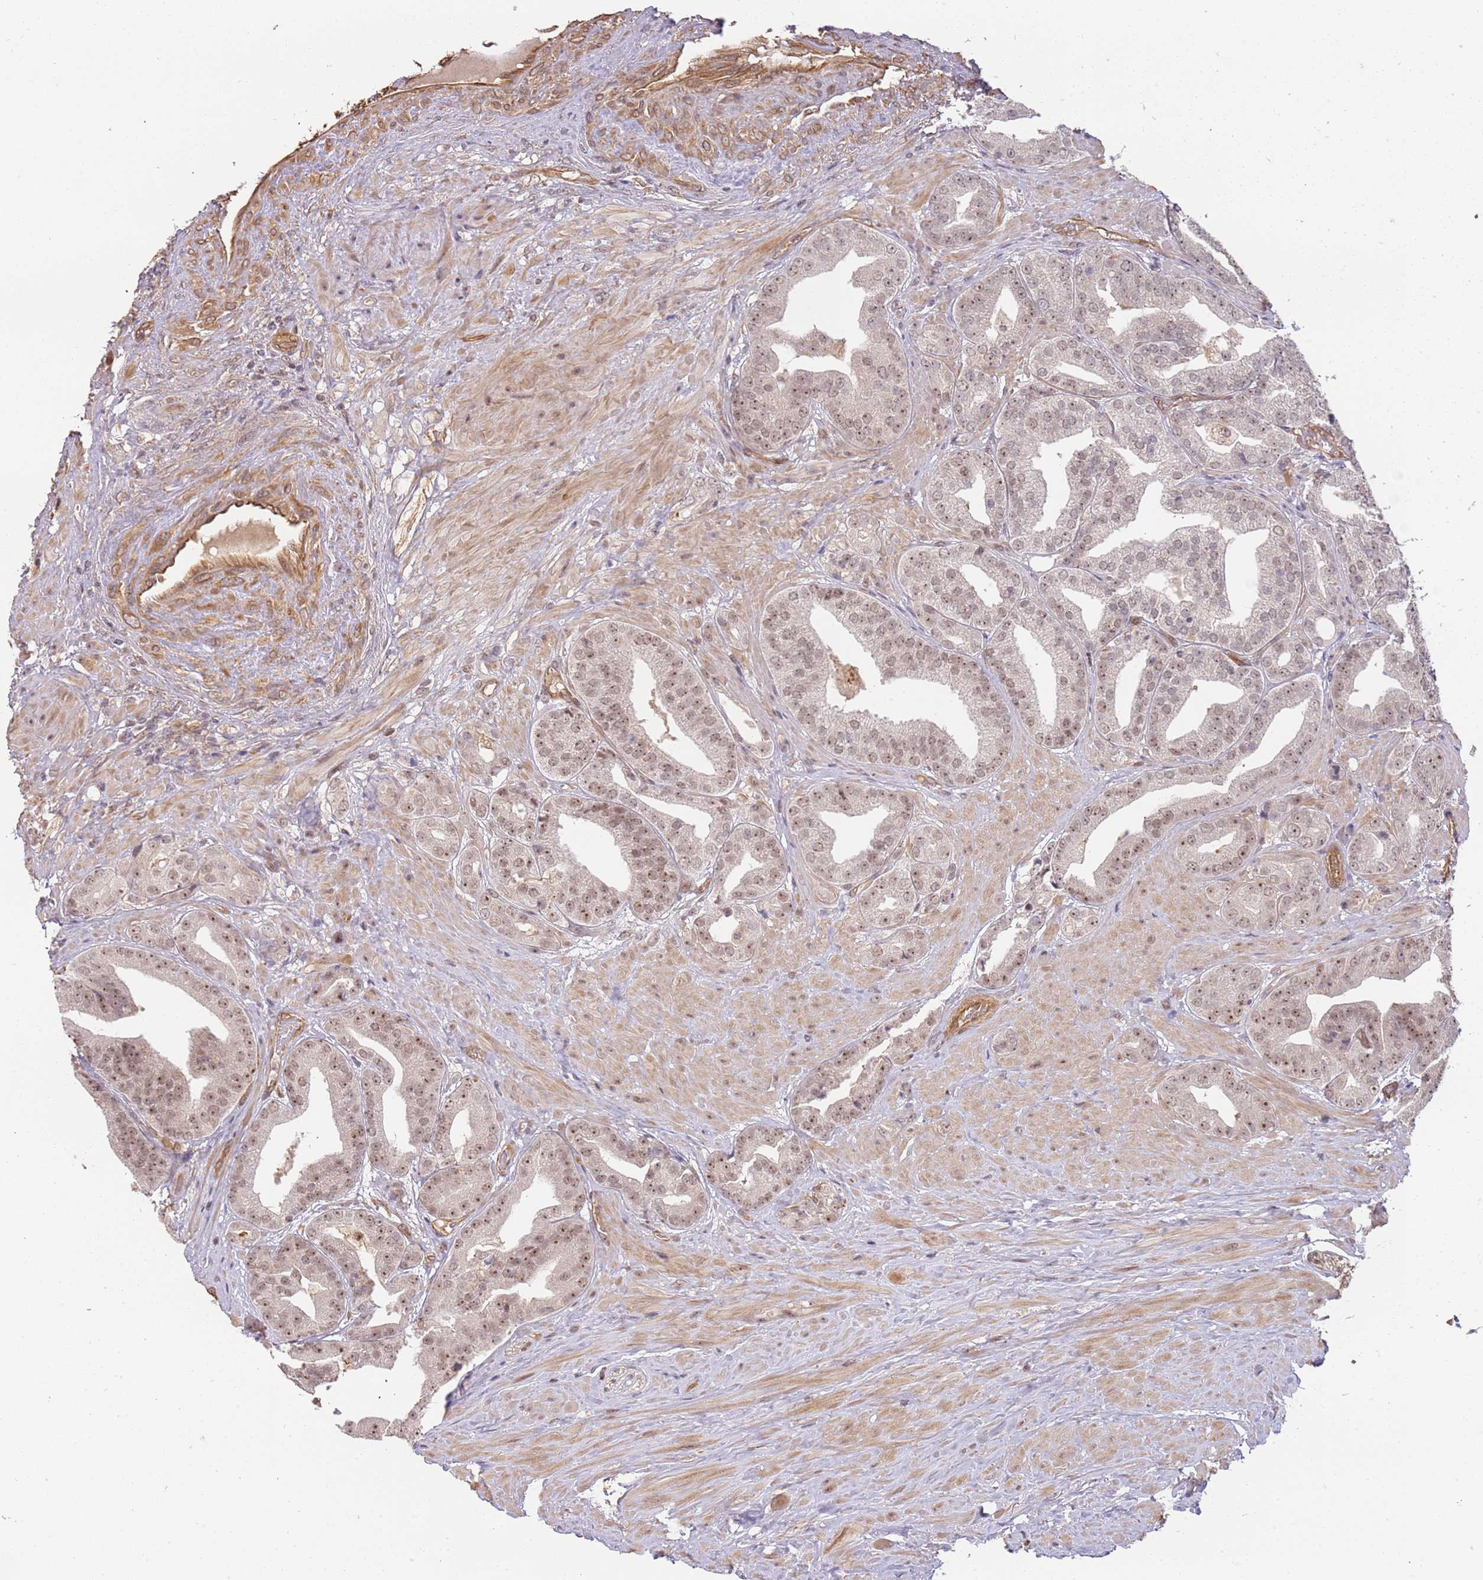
{"staining": {"intensity": "moderate", "quantity": "25%-75%", "location": "nuclear"}, "tissue": "prostate cancer", "cell_type": "Tumor cells", "image_type": "cancer", "snomed": [{"axis": "morphology", "description": "Adenocarcinoma, High grade"}, {"axis": "topography", "description": "Prostate"}], "caption": "DAB immunohistochemical staining of prostate cancer (high-grade adenocarcinoma) demonstrates moderate nuclear protein positivity in about 25%-75% of tumor cells. (Brightfield microscopy of DAB IHC at high magnification).", "gene": "SURF2", "patient": {"sex": "male", "age": 63}}